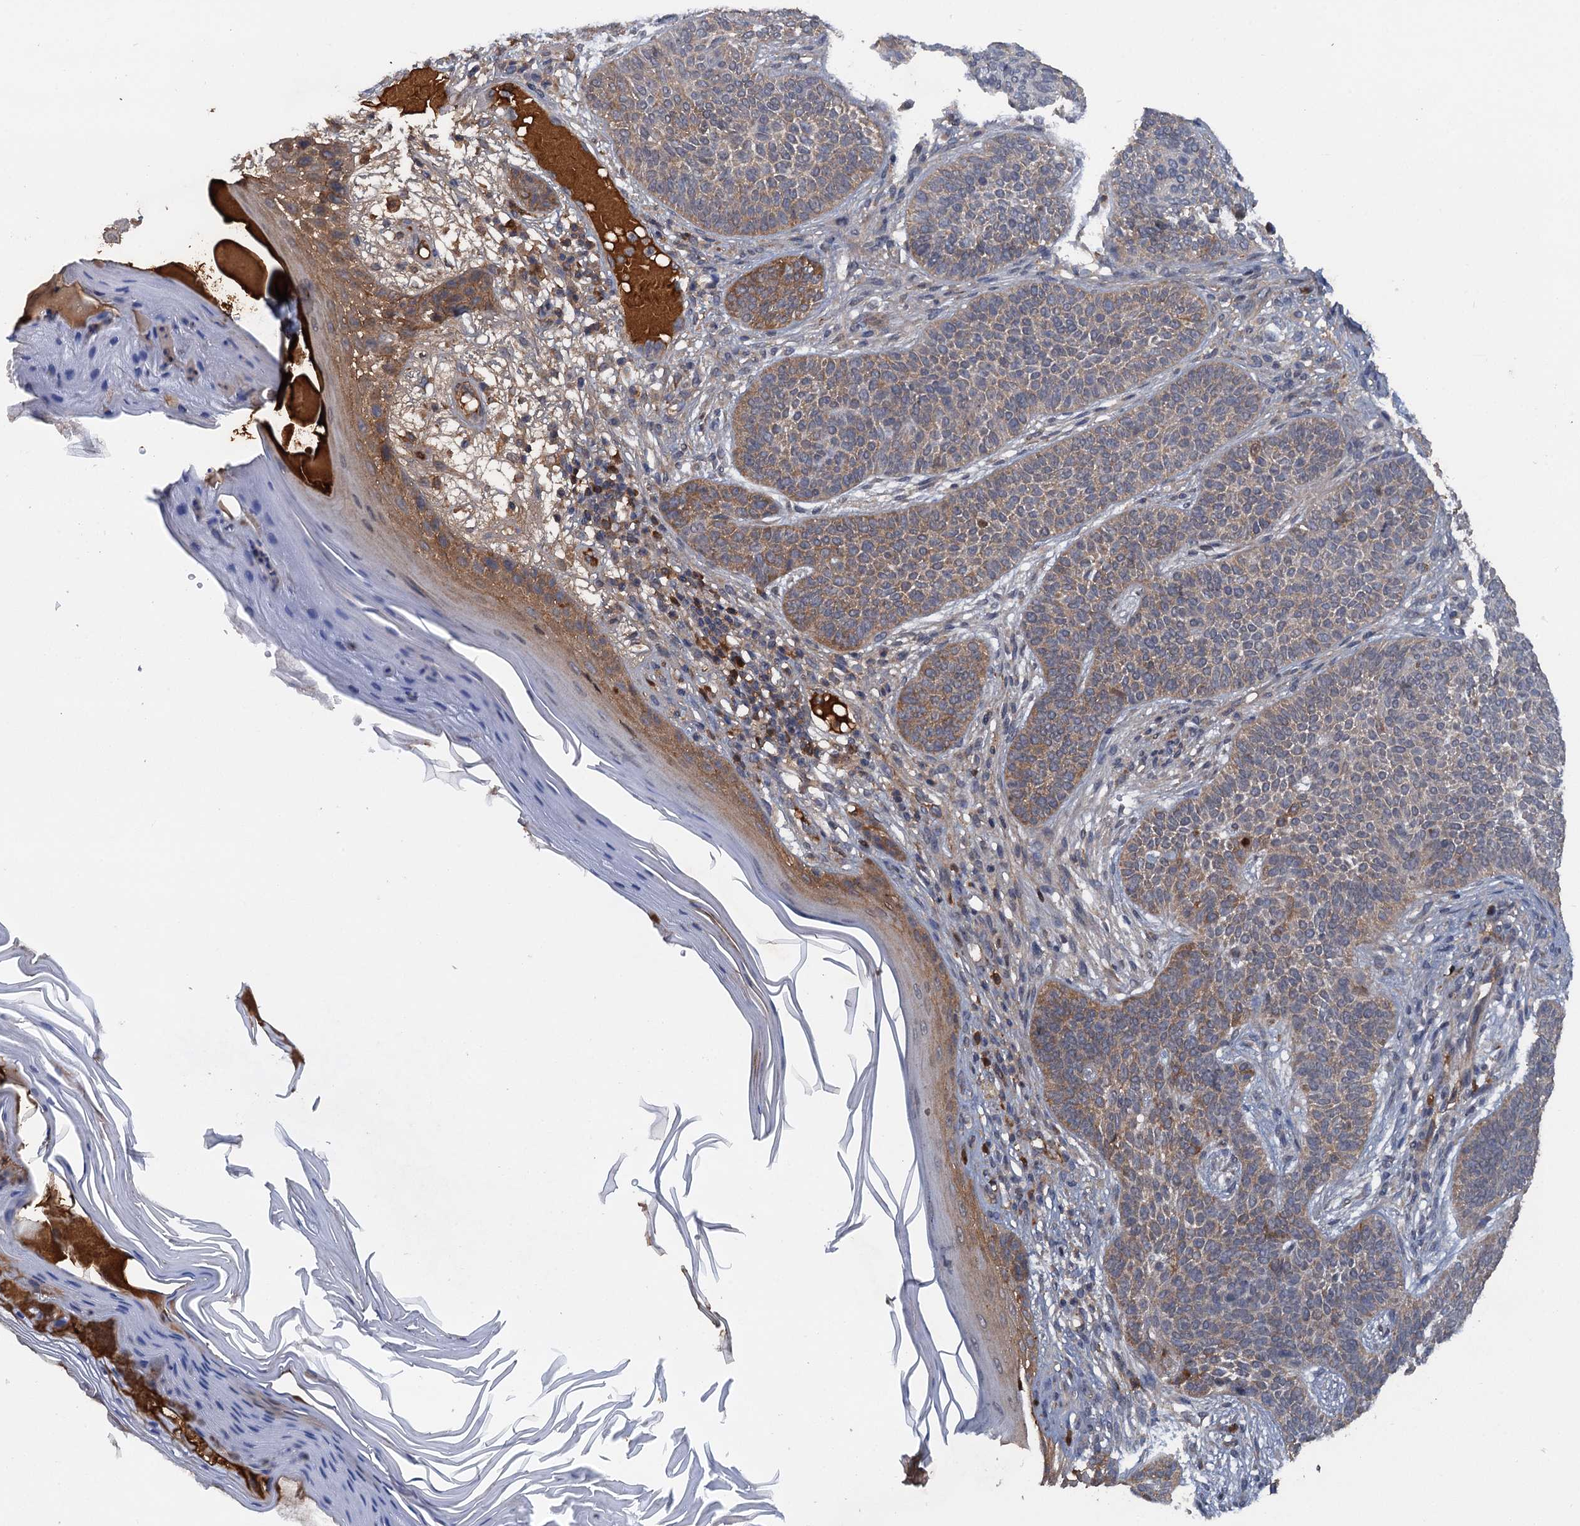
{"staining": {"intensity": "weak", "quantity": "25%-75%", "location": "cytoplasmic/membranous"}, "tissue": "skin cancer", "cell_type": "Tumor cells", "image_type": "cancer", "snomed": [{"axis": "morphology", "description": "Basal cell carcinoma"}, {"axis": "topography", "description": "Skin"}], "caption": "Weak cytoplasmic/membranous positivity is seen in approximately 25%-75% of tumor cells in skin basal cell carcinoma. The protein of interest is shown in brown color, while the nuclei are stained blue.", "gene": "HAPLN3", "patient": {"sex": "male", "age": 85}}